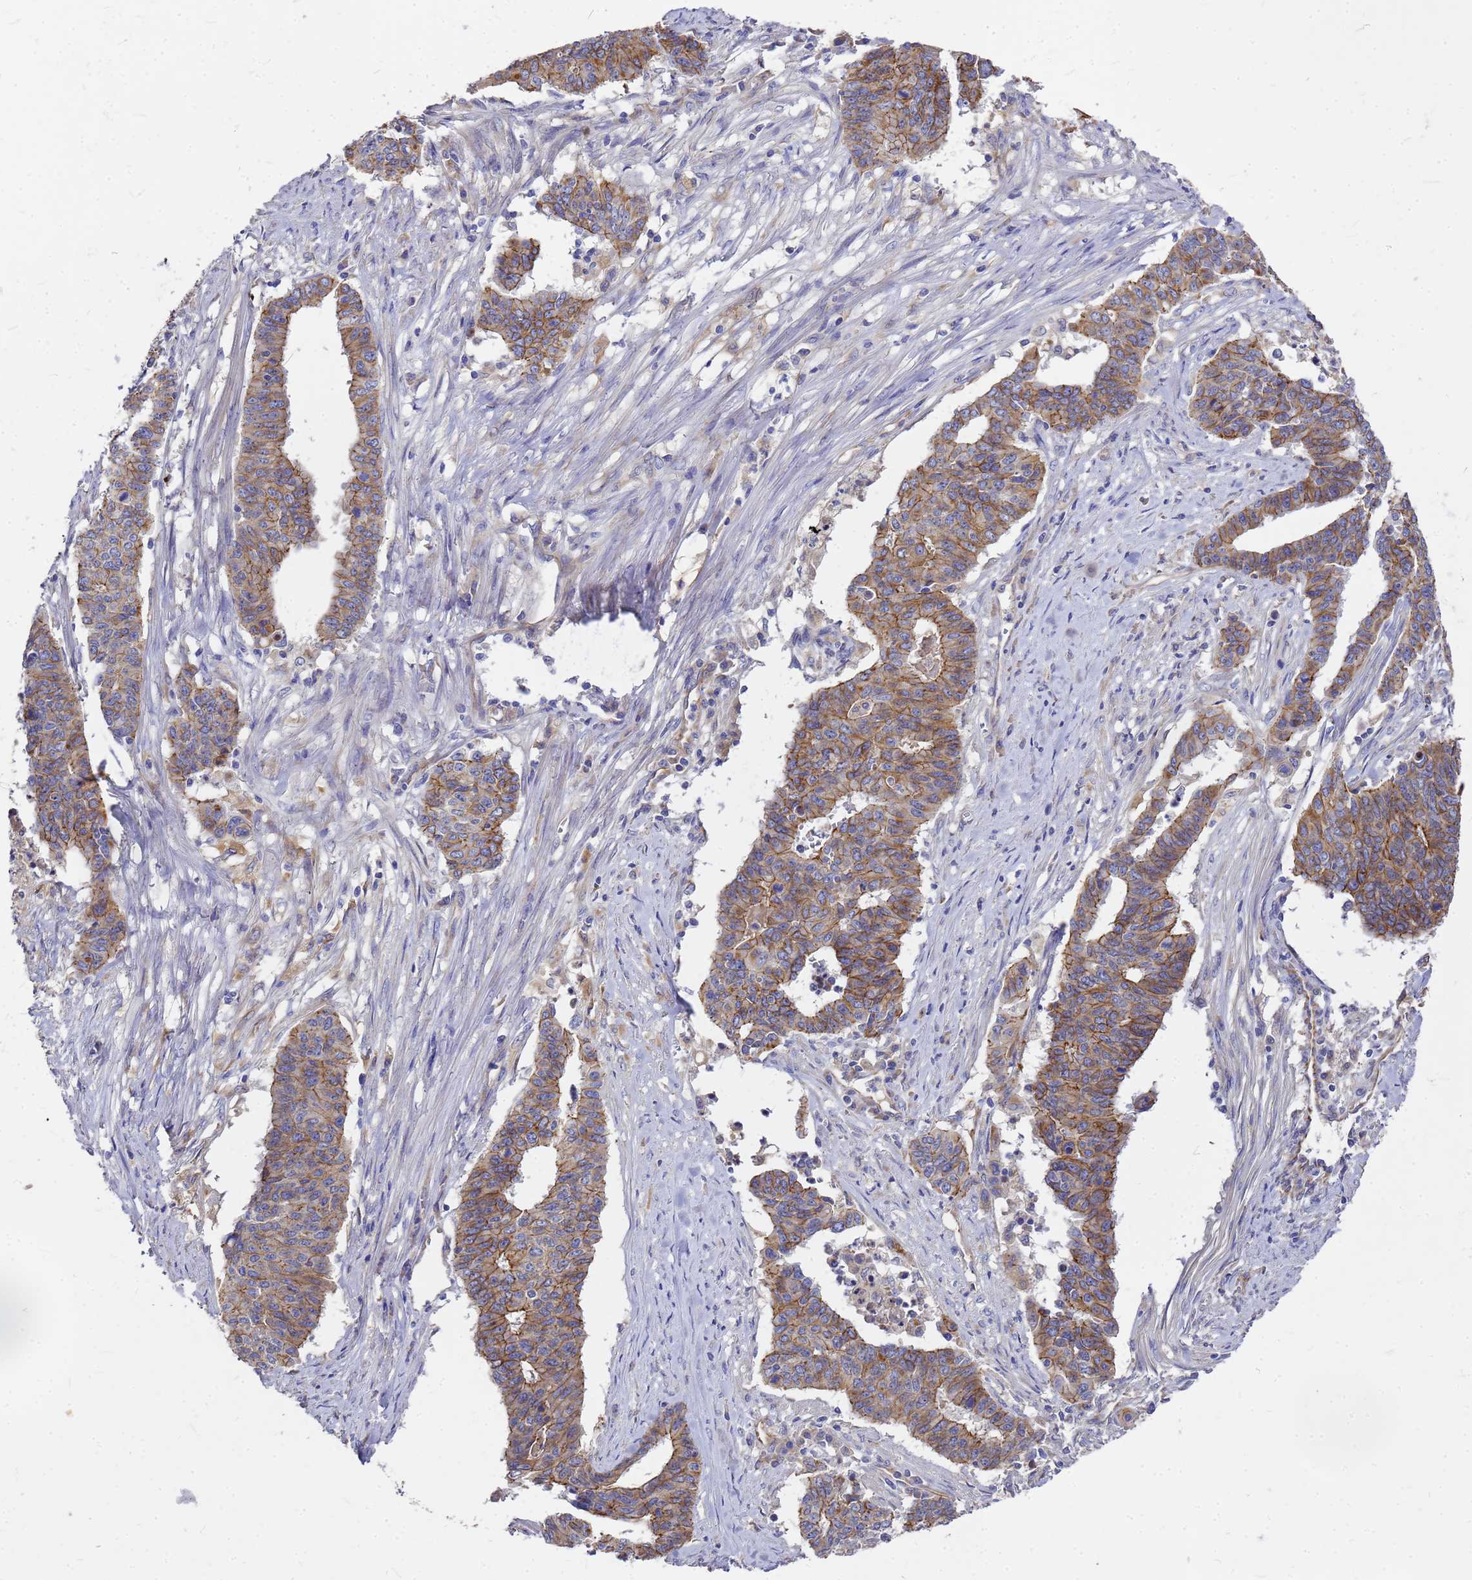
{"staining": {"intensity": "moderate", "quantity": ">75%", "location": "cytoplasmic/membranous"}, "tissue": "endometrial cancer", "cell_type": "Tumor cells", "image_type": "cancer", "snomed": [{"axis": "morphology", "description": "Adenocarcinoma, NOS"}, {"axis": "topography", "description": "Endometrium"}], "caption": "A medium amount of moderate cytoplasmic/membranous expression is appreciated in approximately >75% of tumor cells in endometrial cancer tissue.", "gene": "FBXW5", "patient": {"sex": "female", "age": 59}}